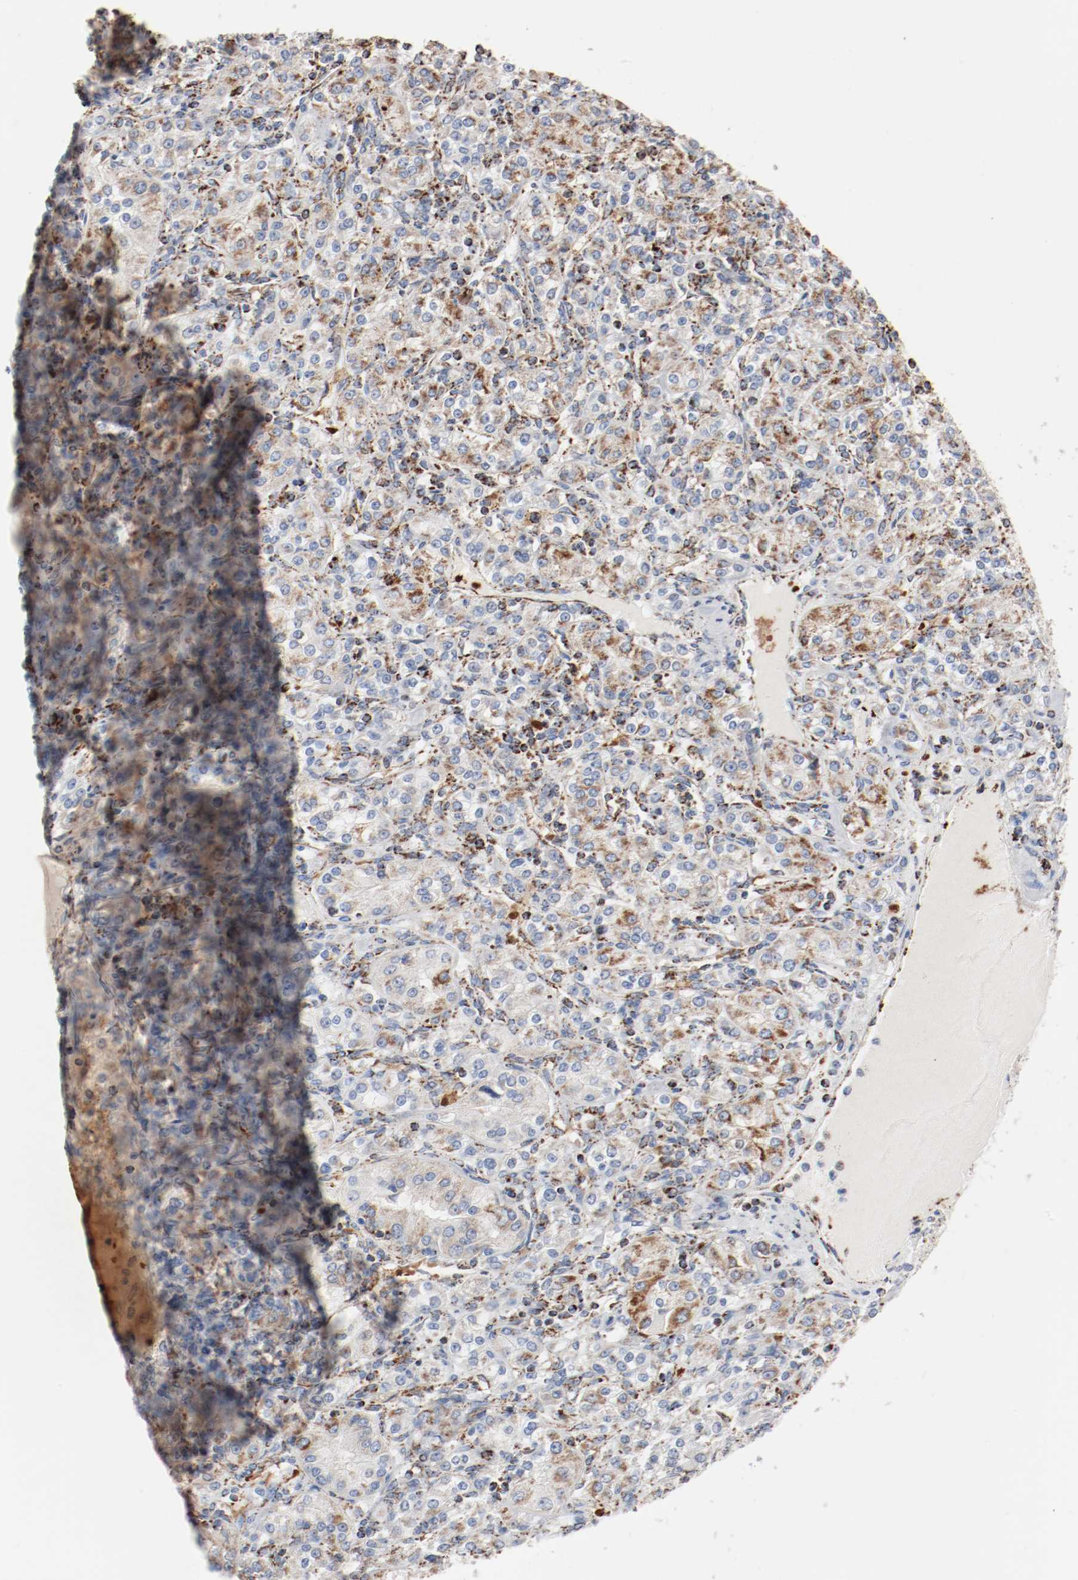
{"staining": {"intensity": "weak", "quantity": ">75%", "location": "cytoplasmic/membranous"}, "tissue": "renal cancer", "cell_type": "Tumor cells", "image_type": "cancer", "snomed": [{"axis": "morphology", "description": "Adenocarcinoma, NOS"}, {"axis": "topography", "description": "Kidney"}], "caption": "Immunohistochemistry photomicrograph of human renal cancer stained for a protein (brown), which demonstrates low levels of weak cytoplasmic/membranous staining in about >75% of tumor cells.", "gene": "NDUFB8", "patient": {"sex": "male", "age": 77}}